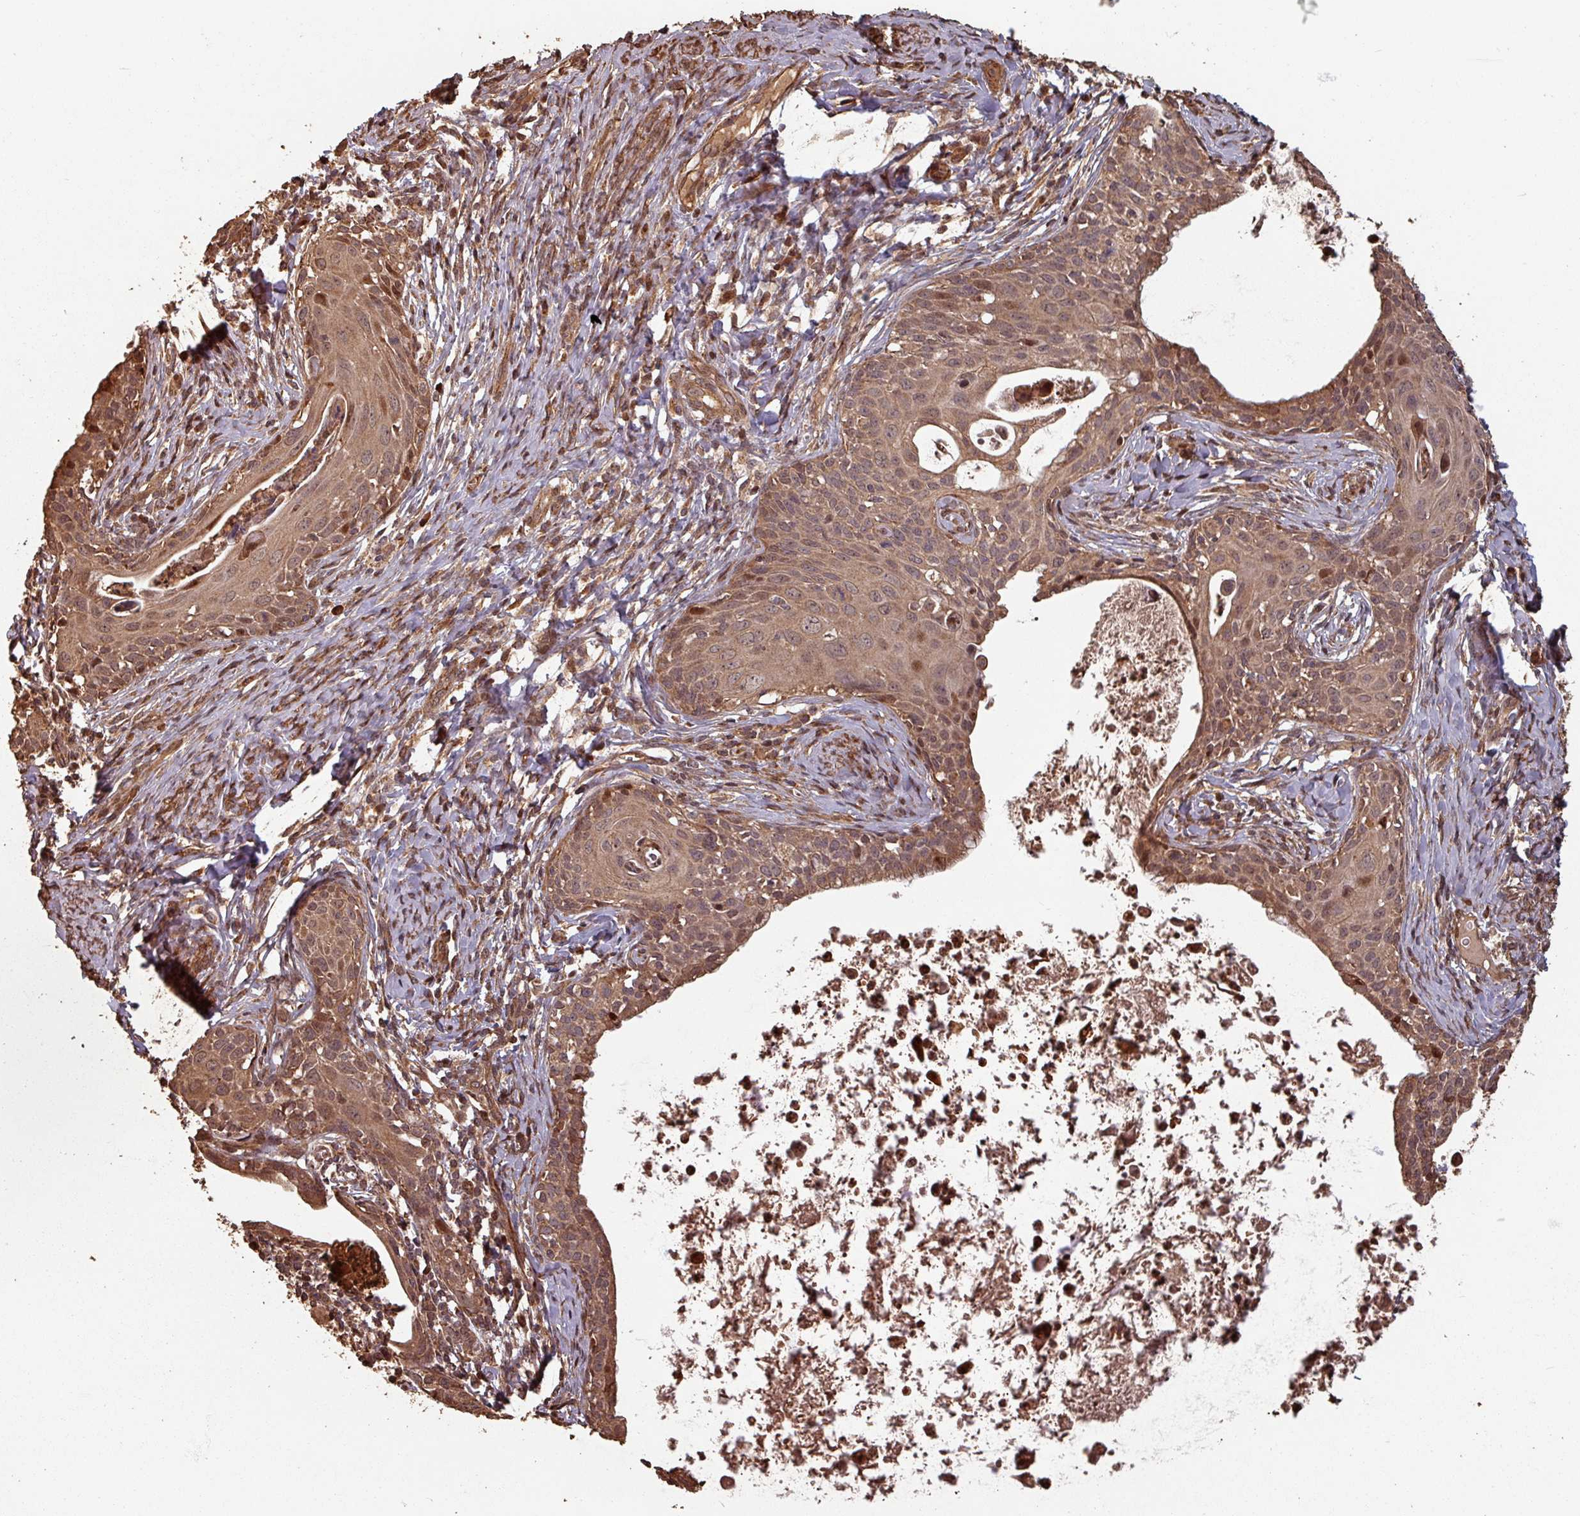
{"staining": {"intensity": "moderate", "quantity": ">75%", "location": "cytoplasmic/membranous,nuclear"}, "tissue": "cervical cancer", "cell_type": "Tumor cells", "image_type": "cancer", "snomed": [{"axis": "morphology", "description": "Squamous cell carcinoma, NOS"}, {"axis": "topography", "description": "Cervix"}], "caption": "IHC photomicrograph of cervical squamous cell carcinoma stained for a protein (brown), which demonstrates medium levels of moderate cytoplasmic/membranous and nuclear staining in approximately >75% of tumor cells.", "gene": "EID1", "patient": {"sex": "female", "age": 52}}